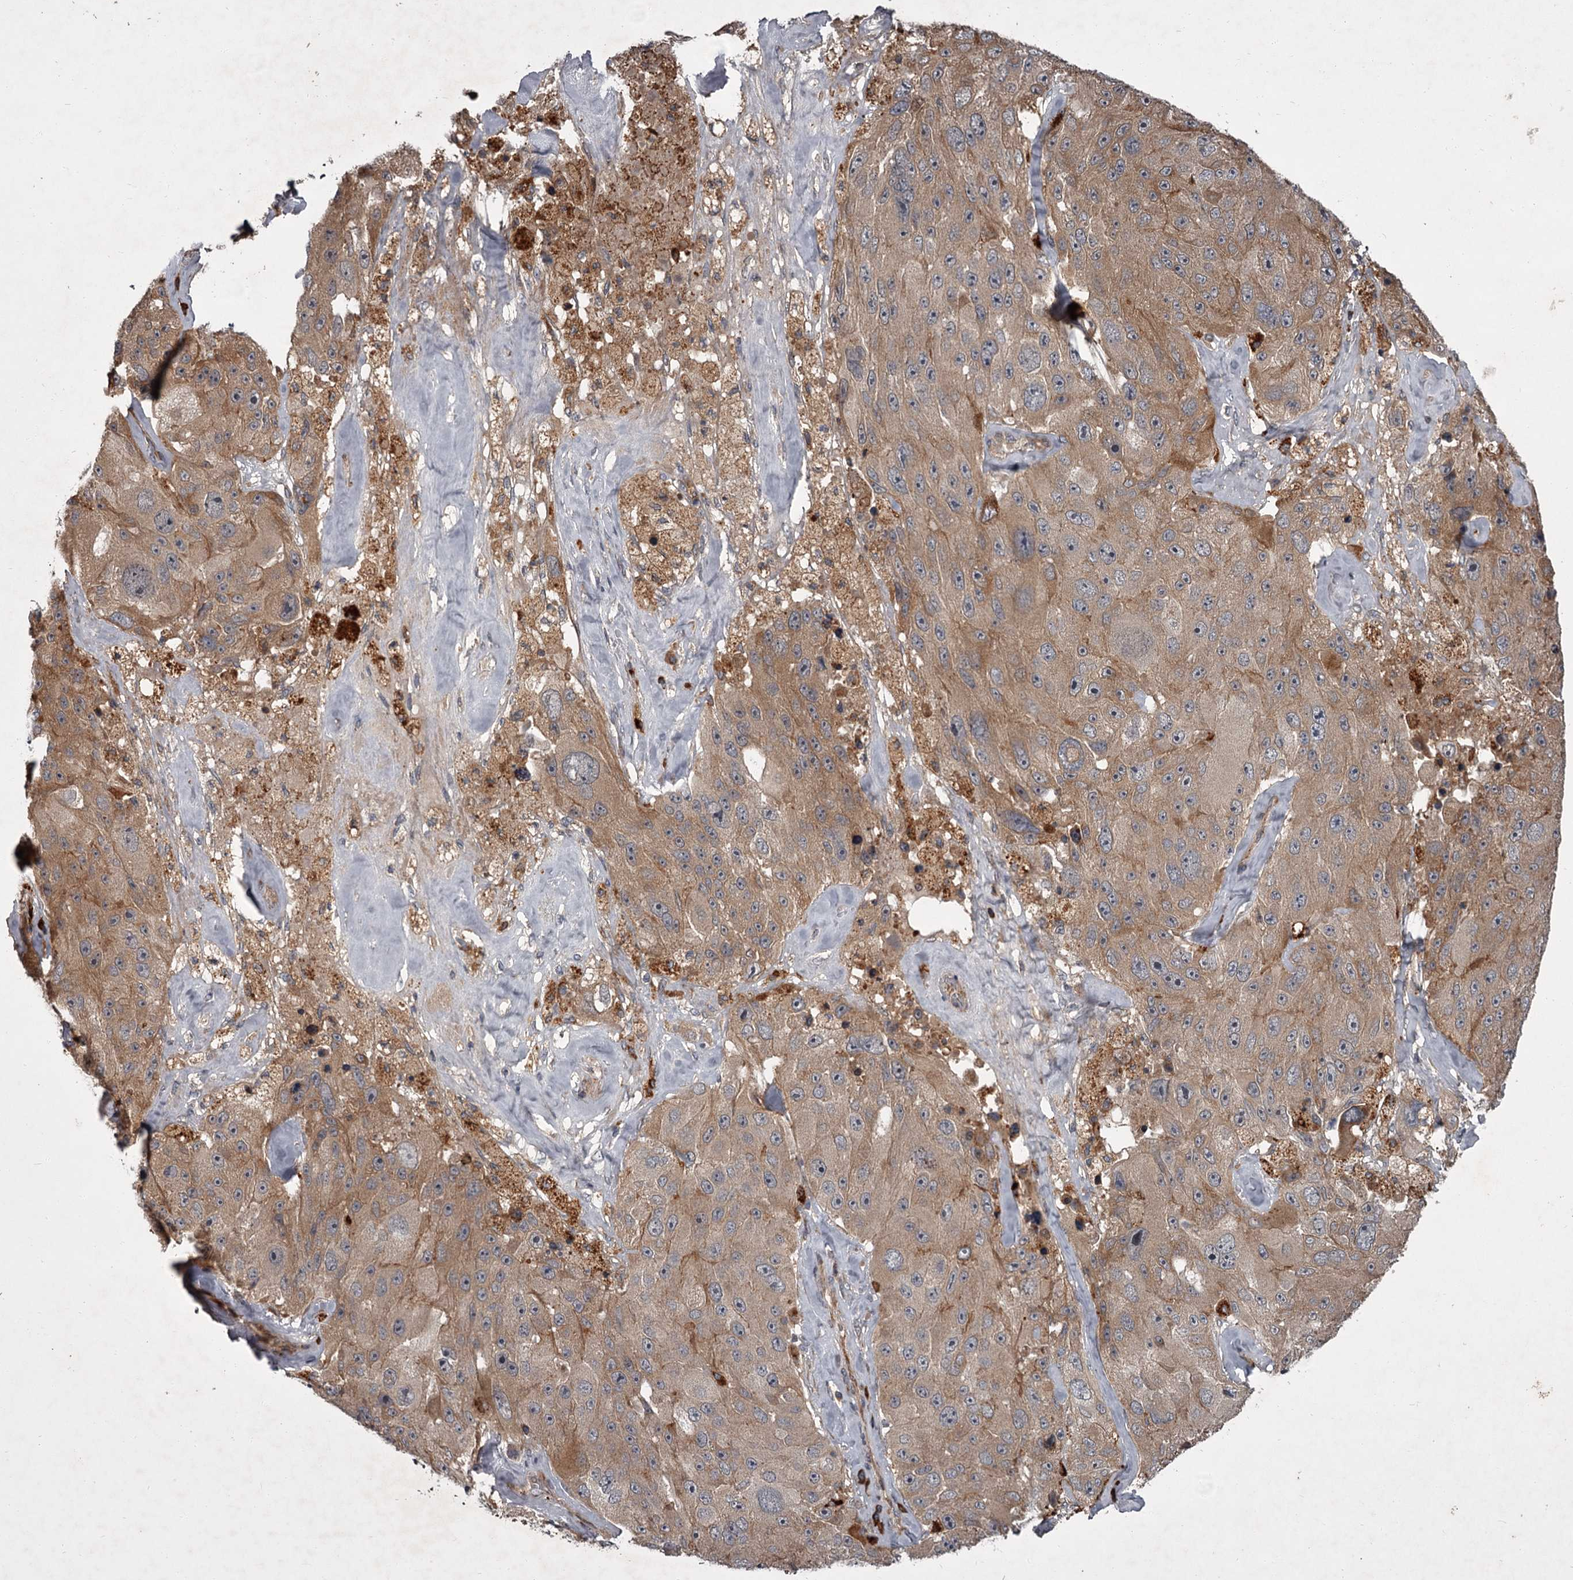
{"staining": {"intensity": "moderate", "quantity": ">75%", "location": "cytoplasmic/membranous"}, "tissue": "melanoma", "cell_type": "Tumor cells", "image_type": "cancer", "snomed": [{"axis": "morphology", "description": "Malignant melanoma, Metastatic site"}, {"axis": "topography", "description": "Lymph node"}], "caption": "IHC histopathology image of human malignant melanoma (metastatic site) stained for a protein (brown), which exhibits medium levels of moderate cytoplasmic/membranous positivity in about >75% of tumor cells.", "gene": "UNC93B1", "patient": {"sex": "male", "age": 62}}